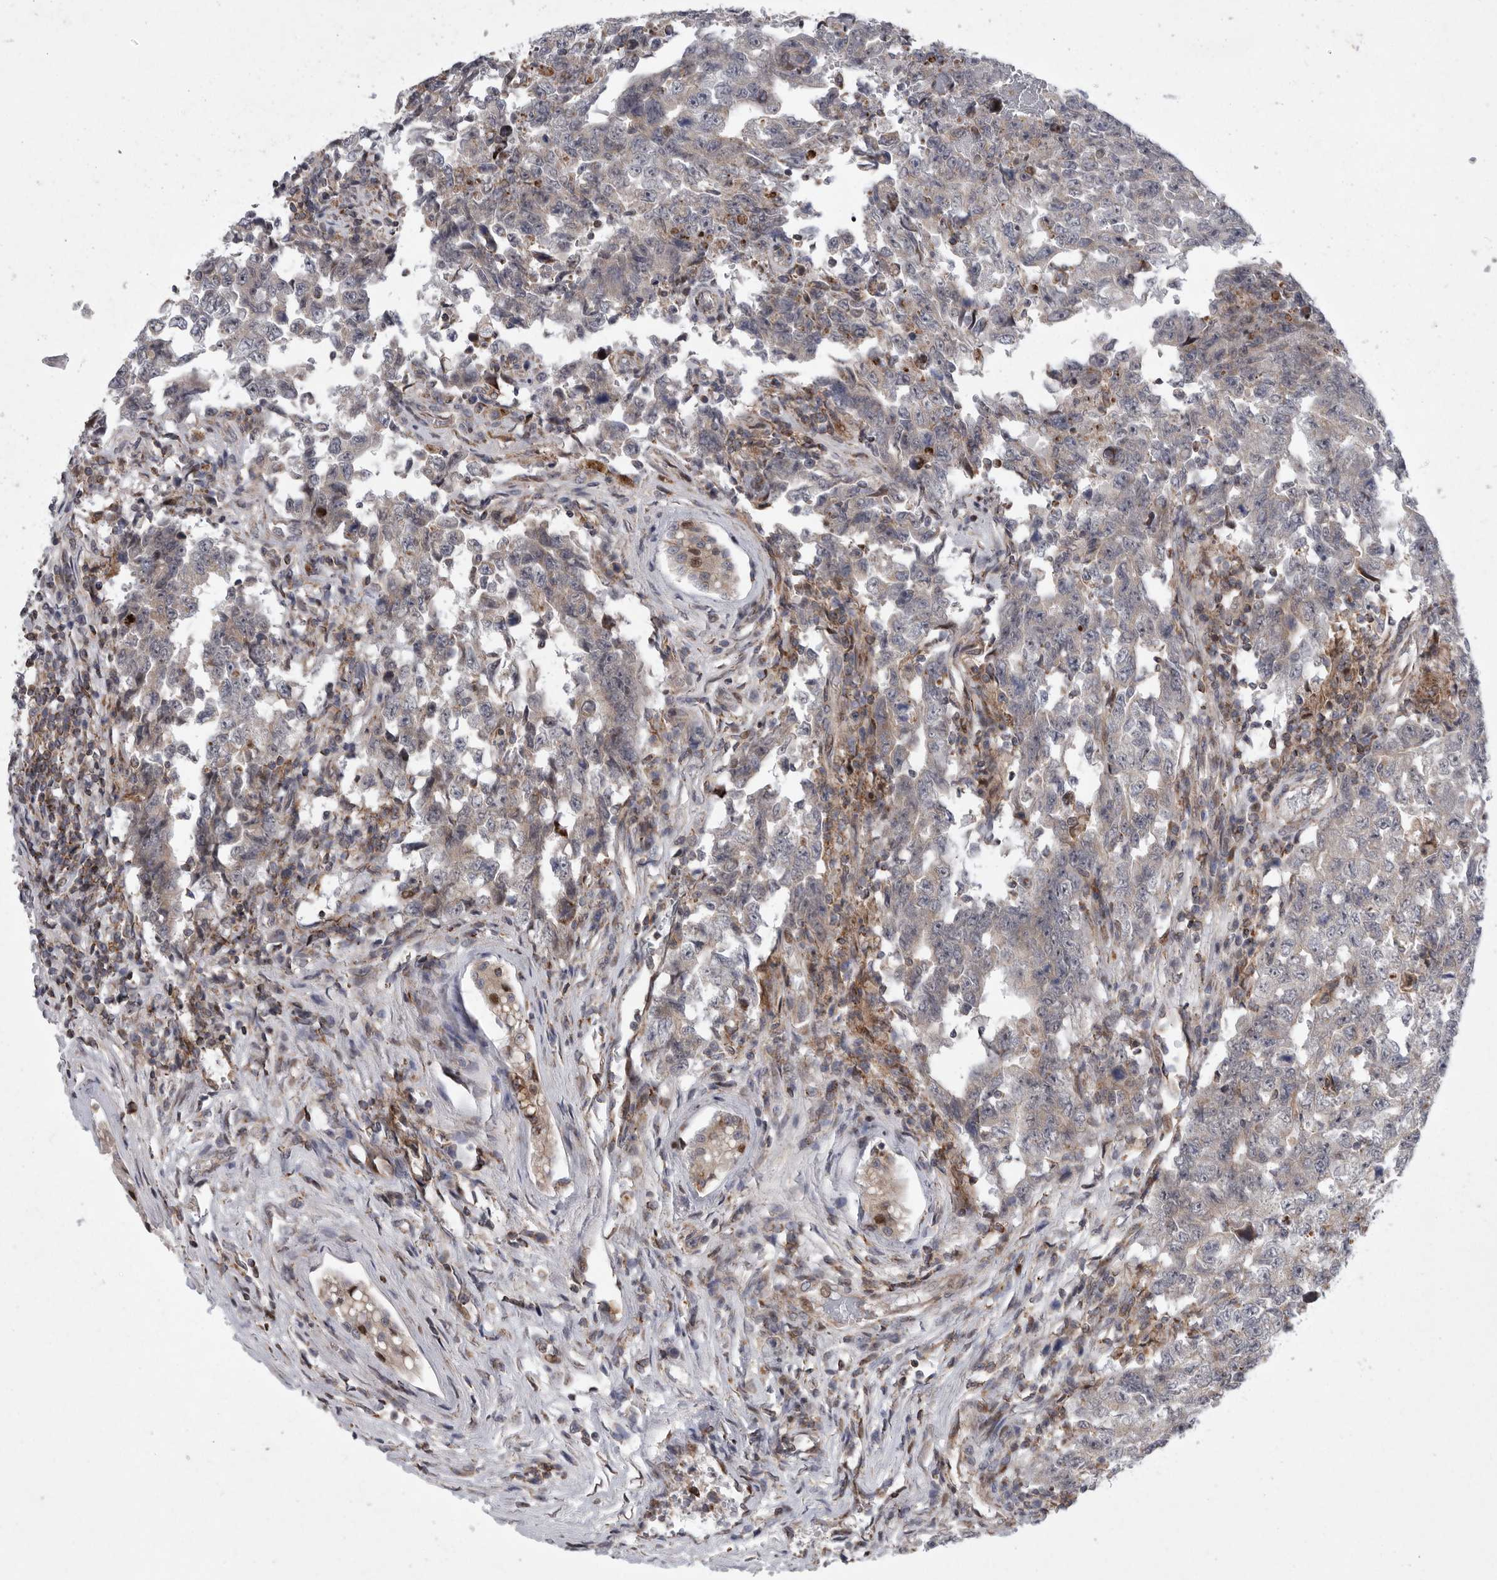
{"staining": {"intensity": "negative", "quantity": "none", "location": "none"}, "tissue": "testis cancer", "cell_type": "Tumor cells", "image_type": "cancer", "snomed": [{"axis": "morphology", "description": "Carcinoma, Embryonal, NOS"}, {"axis": "topography", "description": "Testis"}], "caption": "Tumor cells show no significant protein staining in testis cancer. (Stains: DAB immunohistochemistry with hematoxylin counter stain, Microscopy: brightfield microscopy at high magnification).", "gene": "MPZL1", "patient": {"sex": "male", "age": 26}}